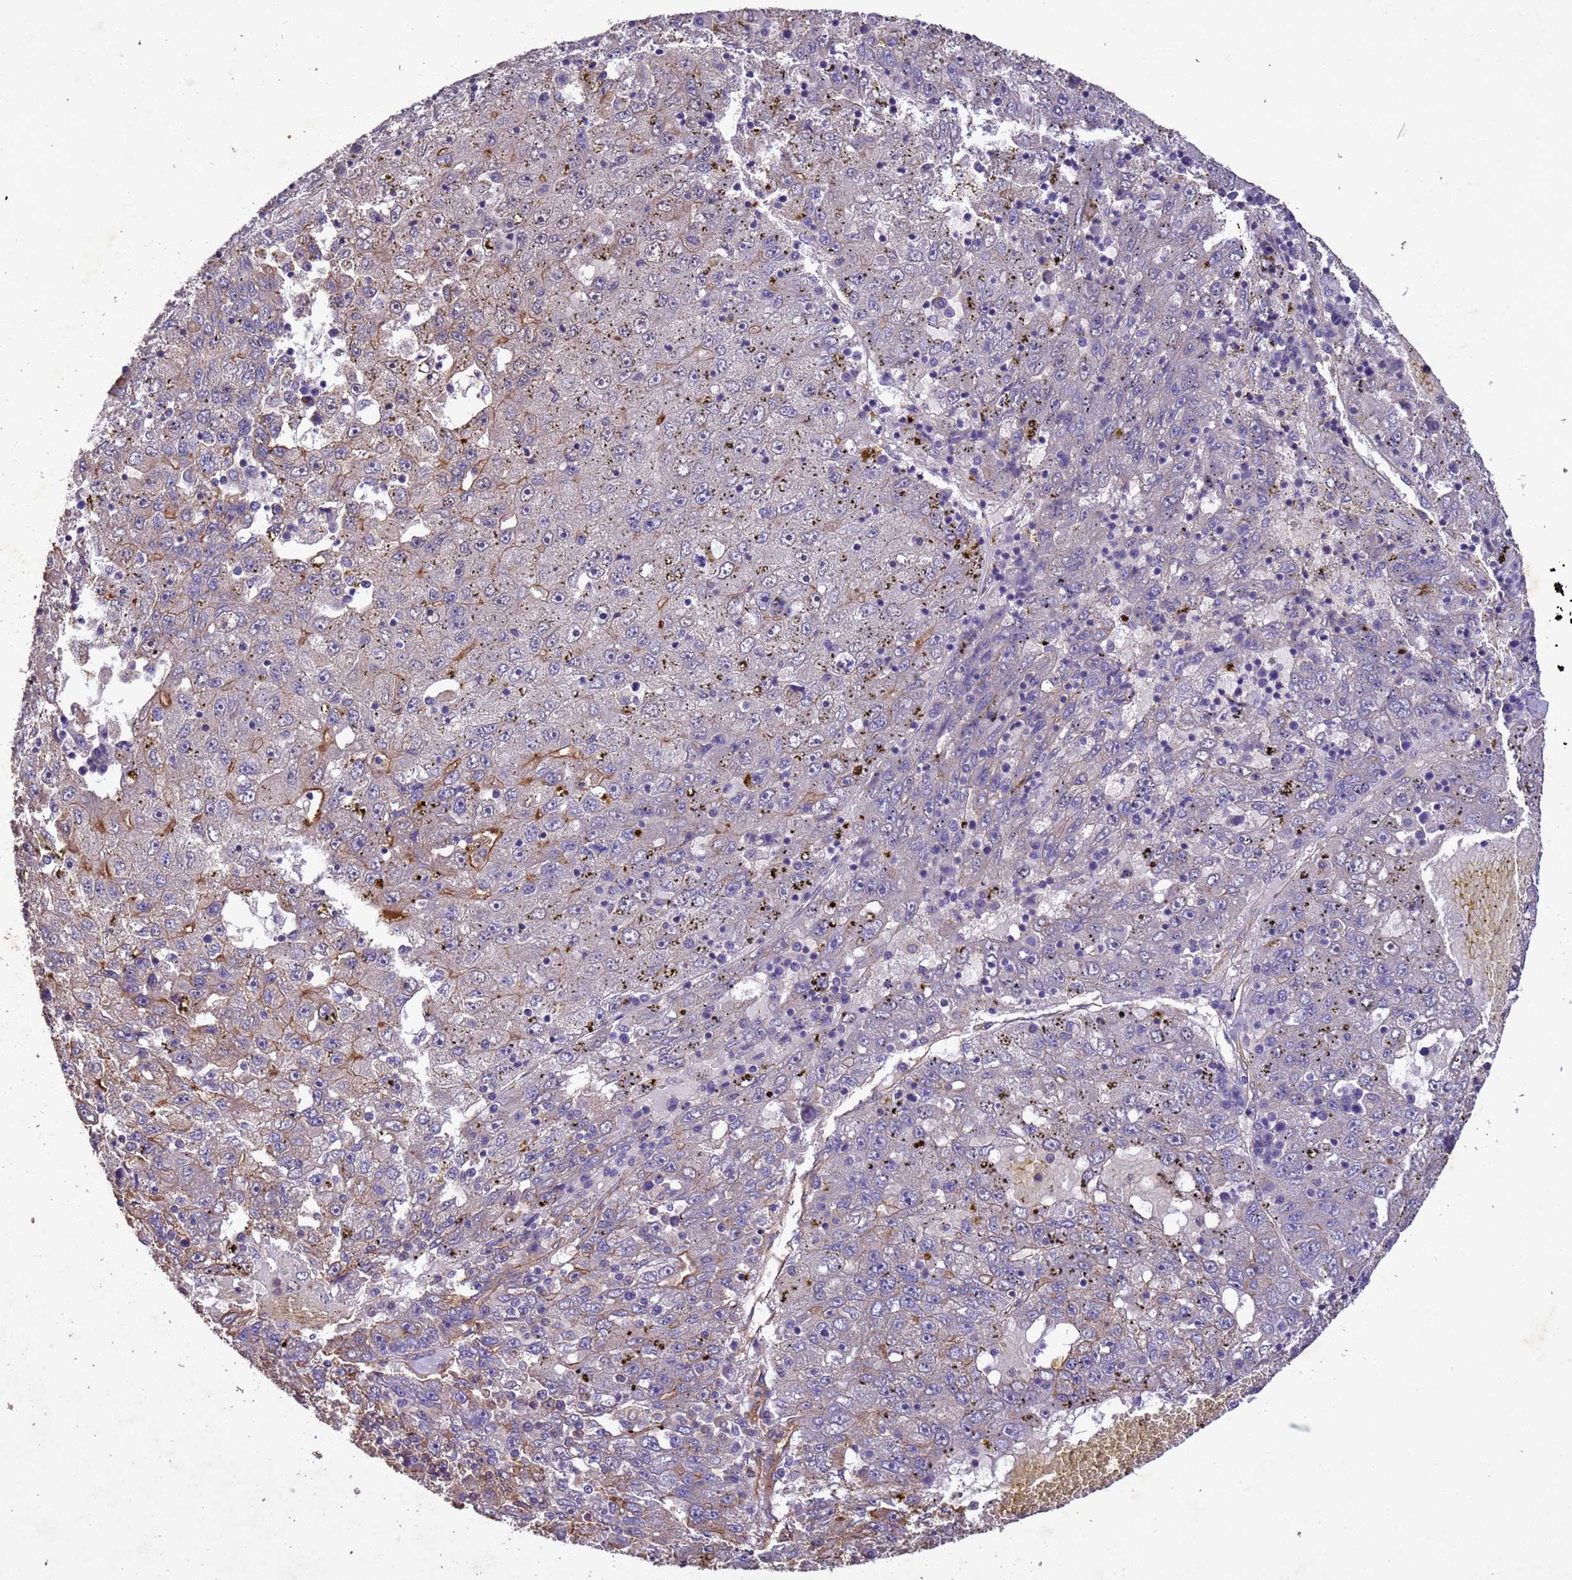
{"staining": {"intensity": "moderate", "quantity": "<25%", "location": "cytoplasmic/membranous"}, "tissue": "liver cancer", "cell_type": "Tumor cells", "image_type": "cancer", "snomed": [{"axis": "morphology", "description": "Carcinoma, Hepatocellular, NOS"}, {"axis": "topography", "description": "Liver"}], "caption": "Immunohistochemical staining of human hepatocellular carcinoma (liver) exhibits low levels of moderate cytoplasmic/membranous staining in approximately <25% of tumor cells.", "gene": "MTX3", "patient": {"sex": "male", "age": 49}}